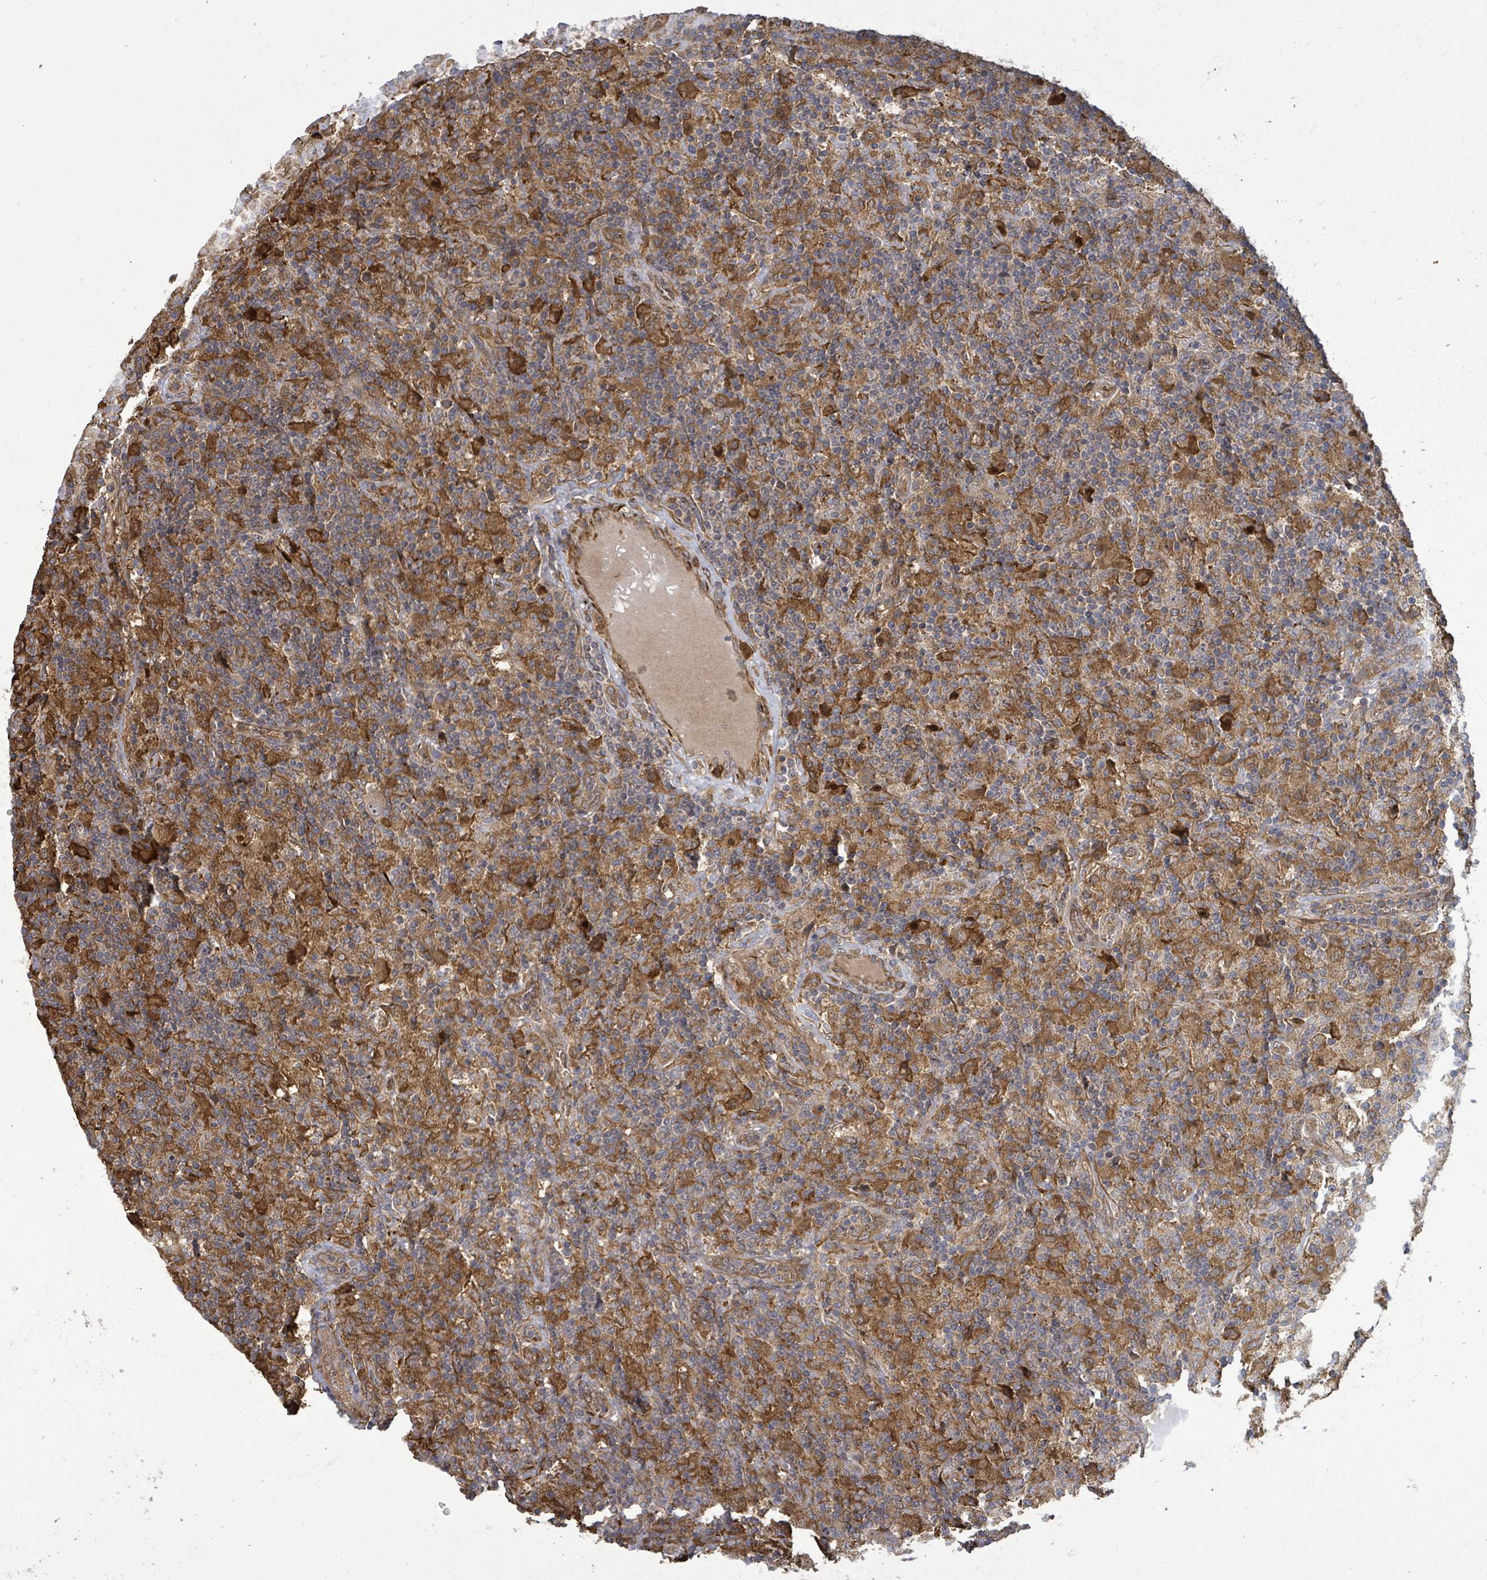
{"staining": {"intensity": "moderate", "quantity": "<25%", "location": "cytoplasmic/membranous"}, "tissue": "lymphoma", "cell_type": "Tumor cells", "image_type": "cancer", "snomed": [{"axis": "morphology", "description": "Hodgkin's disease, NOS"}, {"axis": "topography", "description": "Lymph node"}], "caption": "Lymphoma was stained to show a protein in brown. There is low levels of moderate cytoplasmic/membranous expression in about <25% of tumor cells.", "gene": "MAP3K6", "patient": {"sex": "male", "age": 70}}